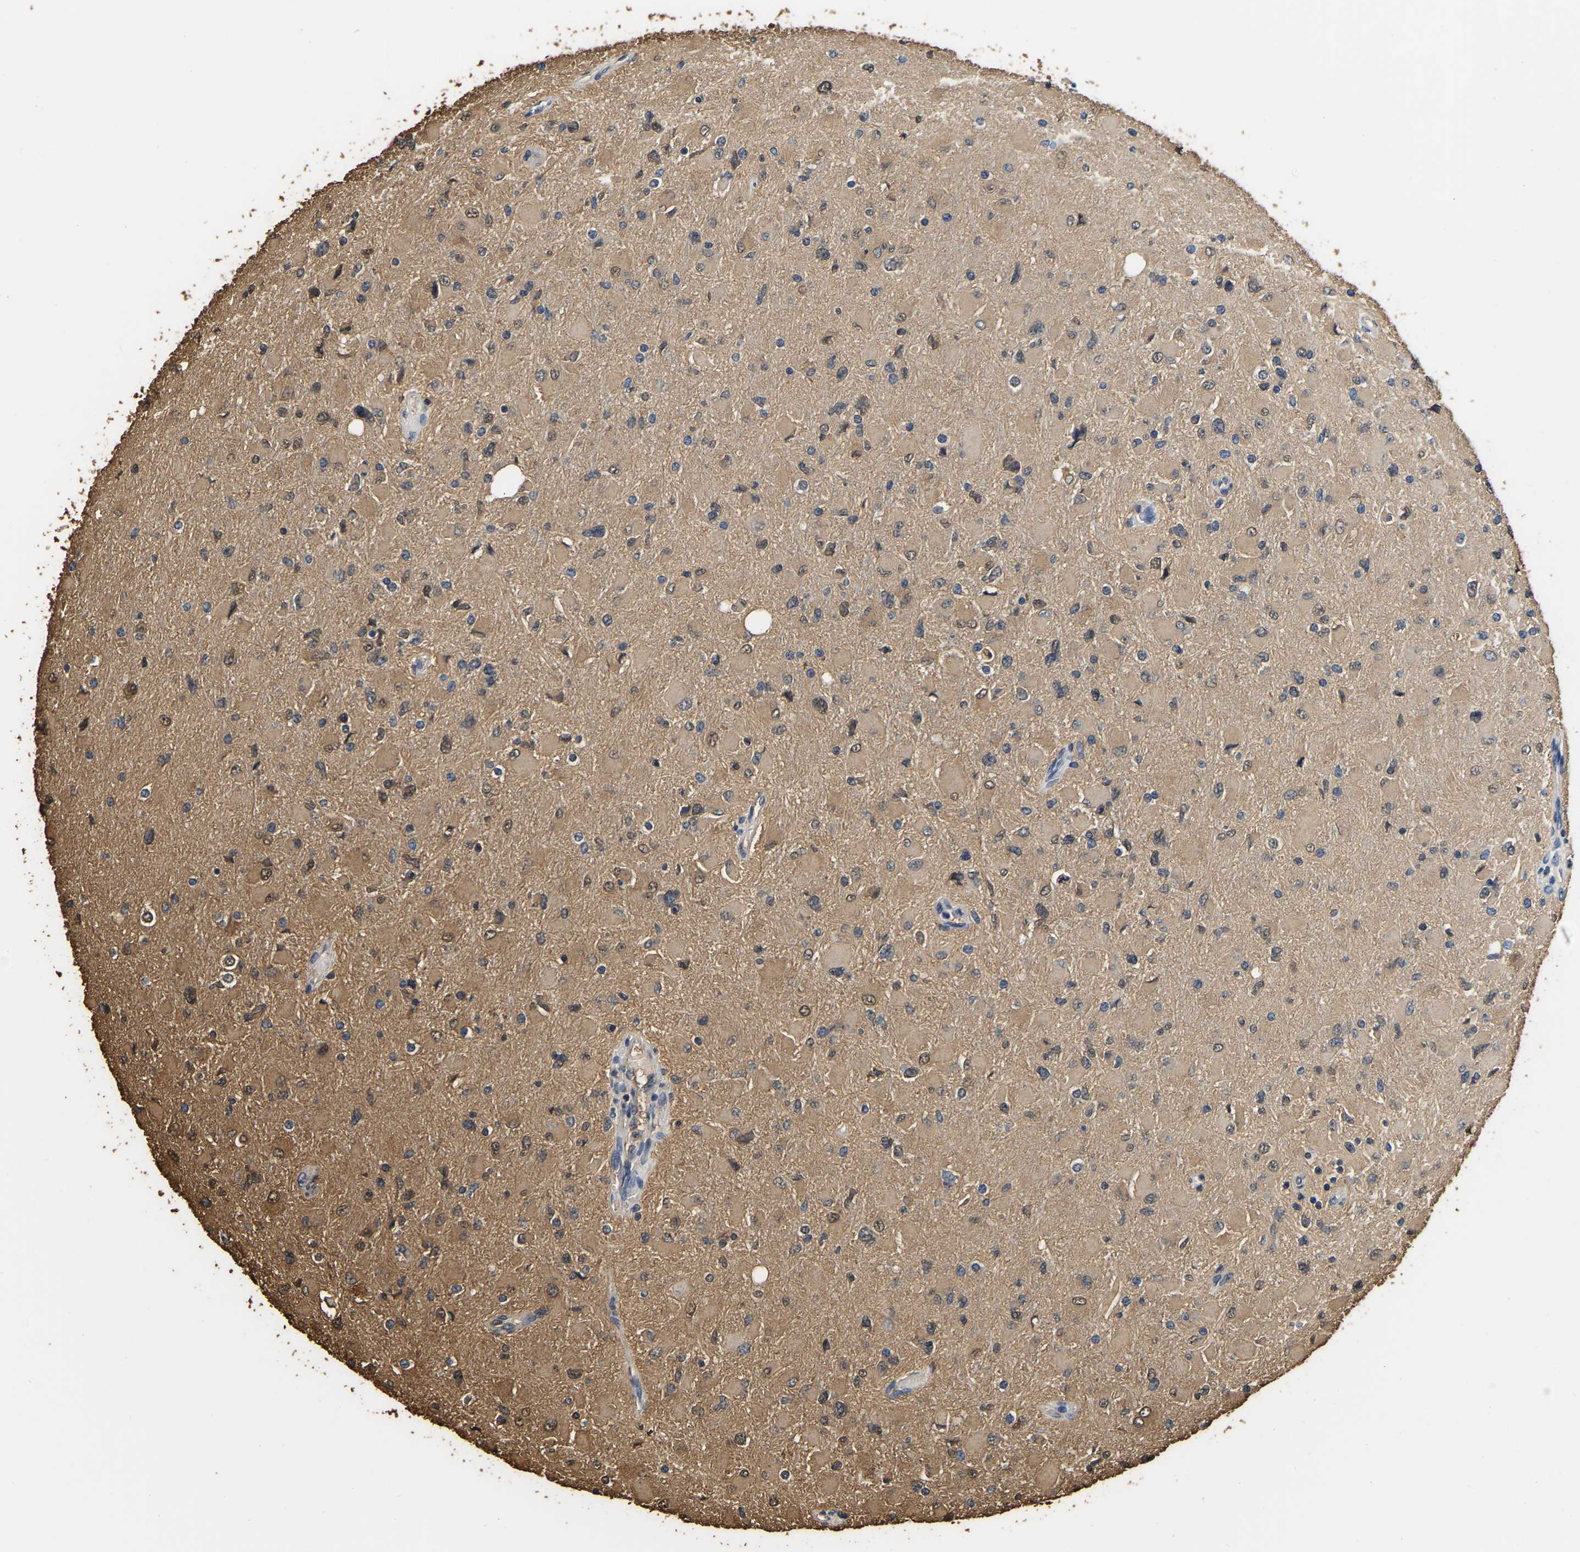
{"staining": {"intensity": "moderate", "quantity": ">75%", "location": "cytoplasmic/membranous"}, "tissue": "glioma", "cell_type": "Tumor cells", "image_type": "cancer", "snomed": [{"axis": "morphology", "description": "Glioma, malignant, High grade"}, {"axis": "topography", "description": "Cerebral cortex"}], "caption": "Immunohistochemical staining of glioma exhibits medium levels of moderate cytoplasmic/membranous protein staining in approximately >75% of tumor cells.", "gene": "LDHB", "patient": {"sex": "female", "age": 36}}